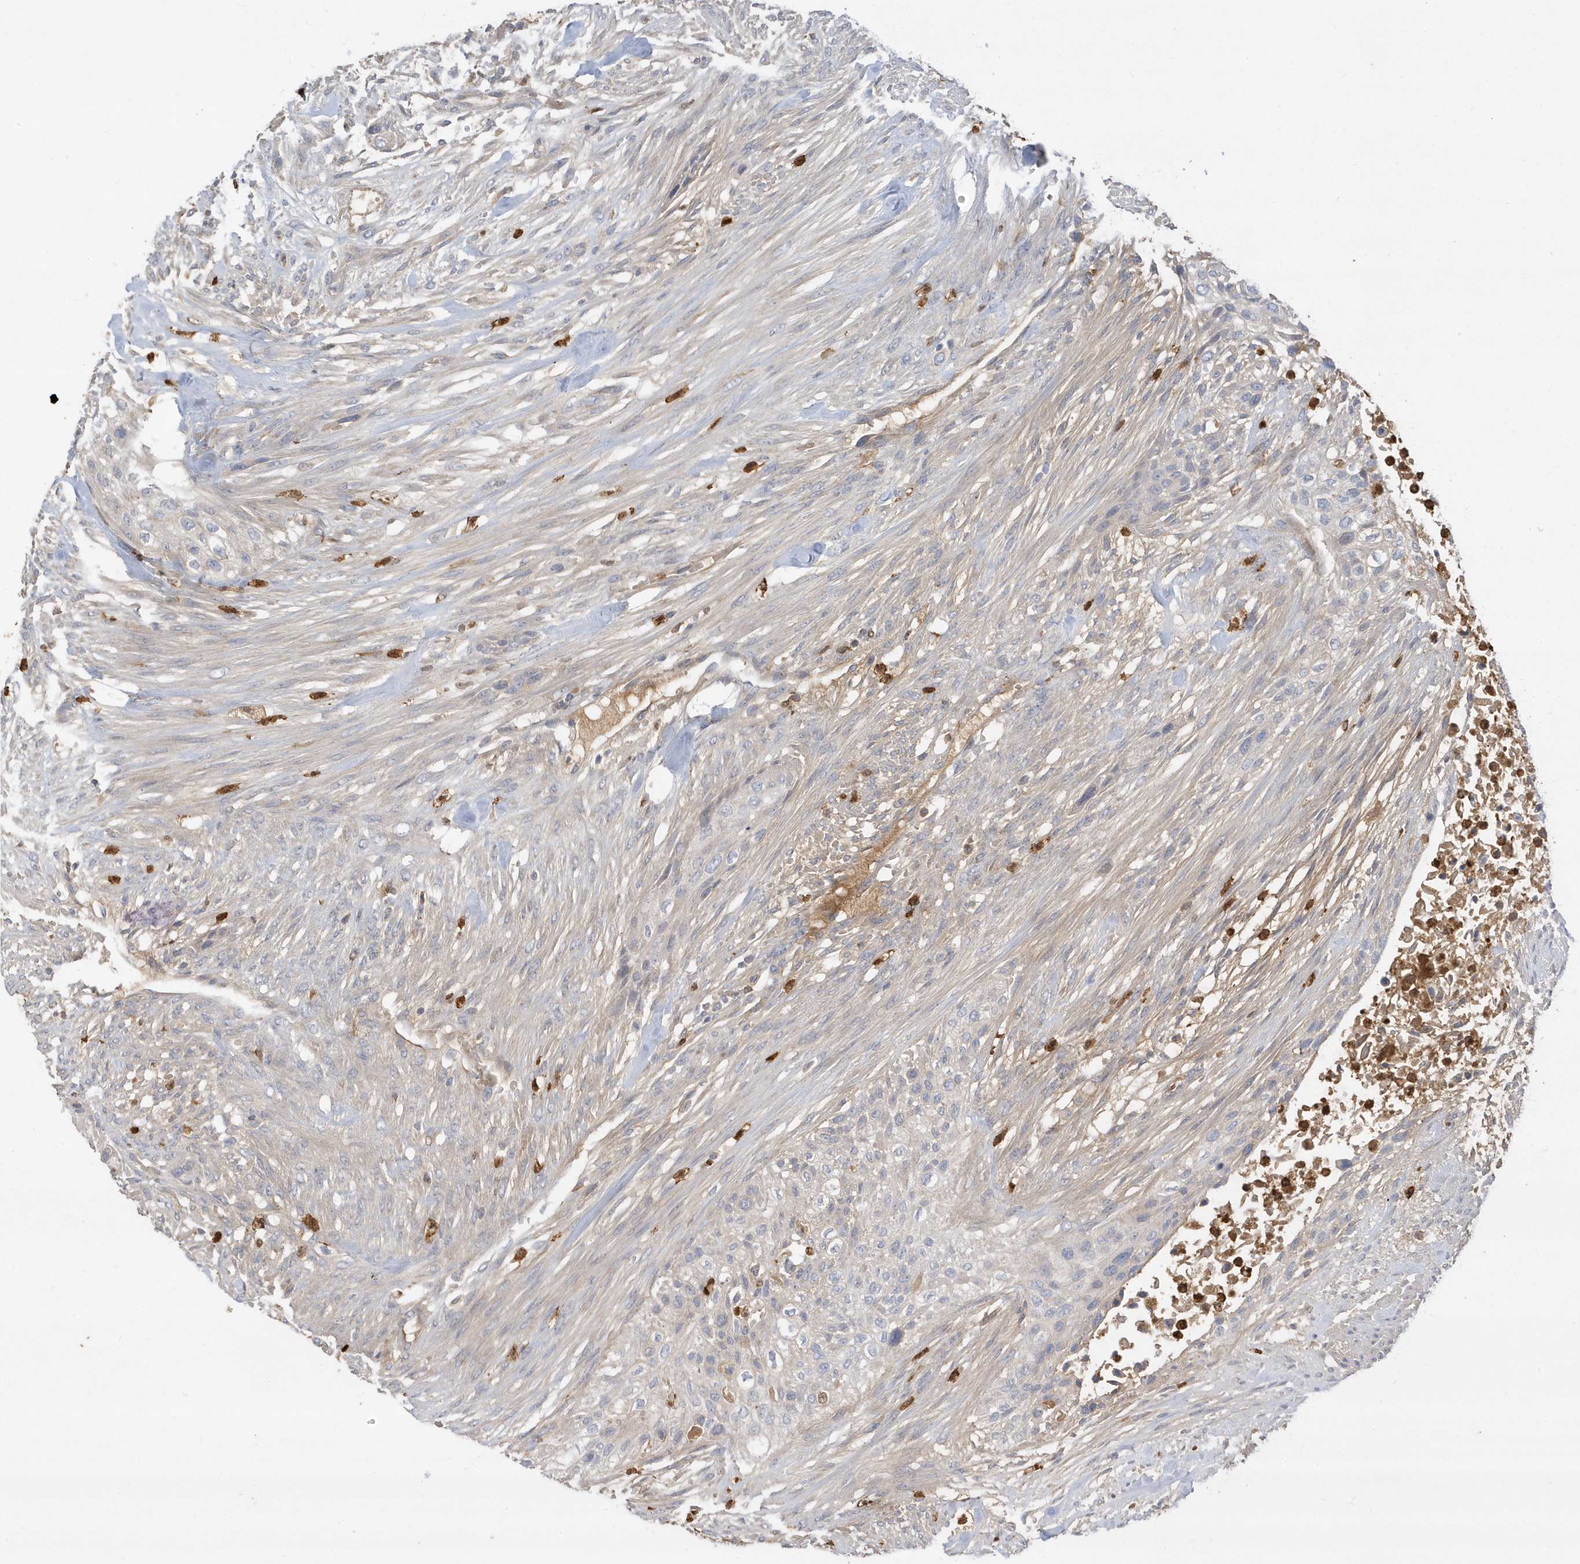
{"staining": {"intensity": "negative", "quantity": "none", "location": "none"}, "tissue": "urothelial cancer", "cell_type": "Tumor cells", "image_type": "cancer", "snomed": [{"axis": "morphology", "description": "Urothelial carcinoma, High grade"}, {"axis": "topography", "description": "Urinary bladder"}], "caption": "The micrograph shows no staining of tumor cells in urothelial carcinoma (high-grade).", "gene": "DPP9", "patient": {"sex": "male", "age": 35}}